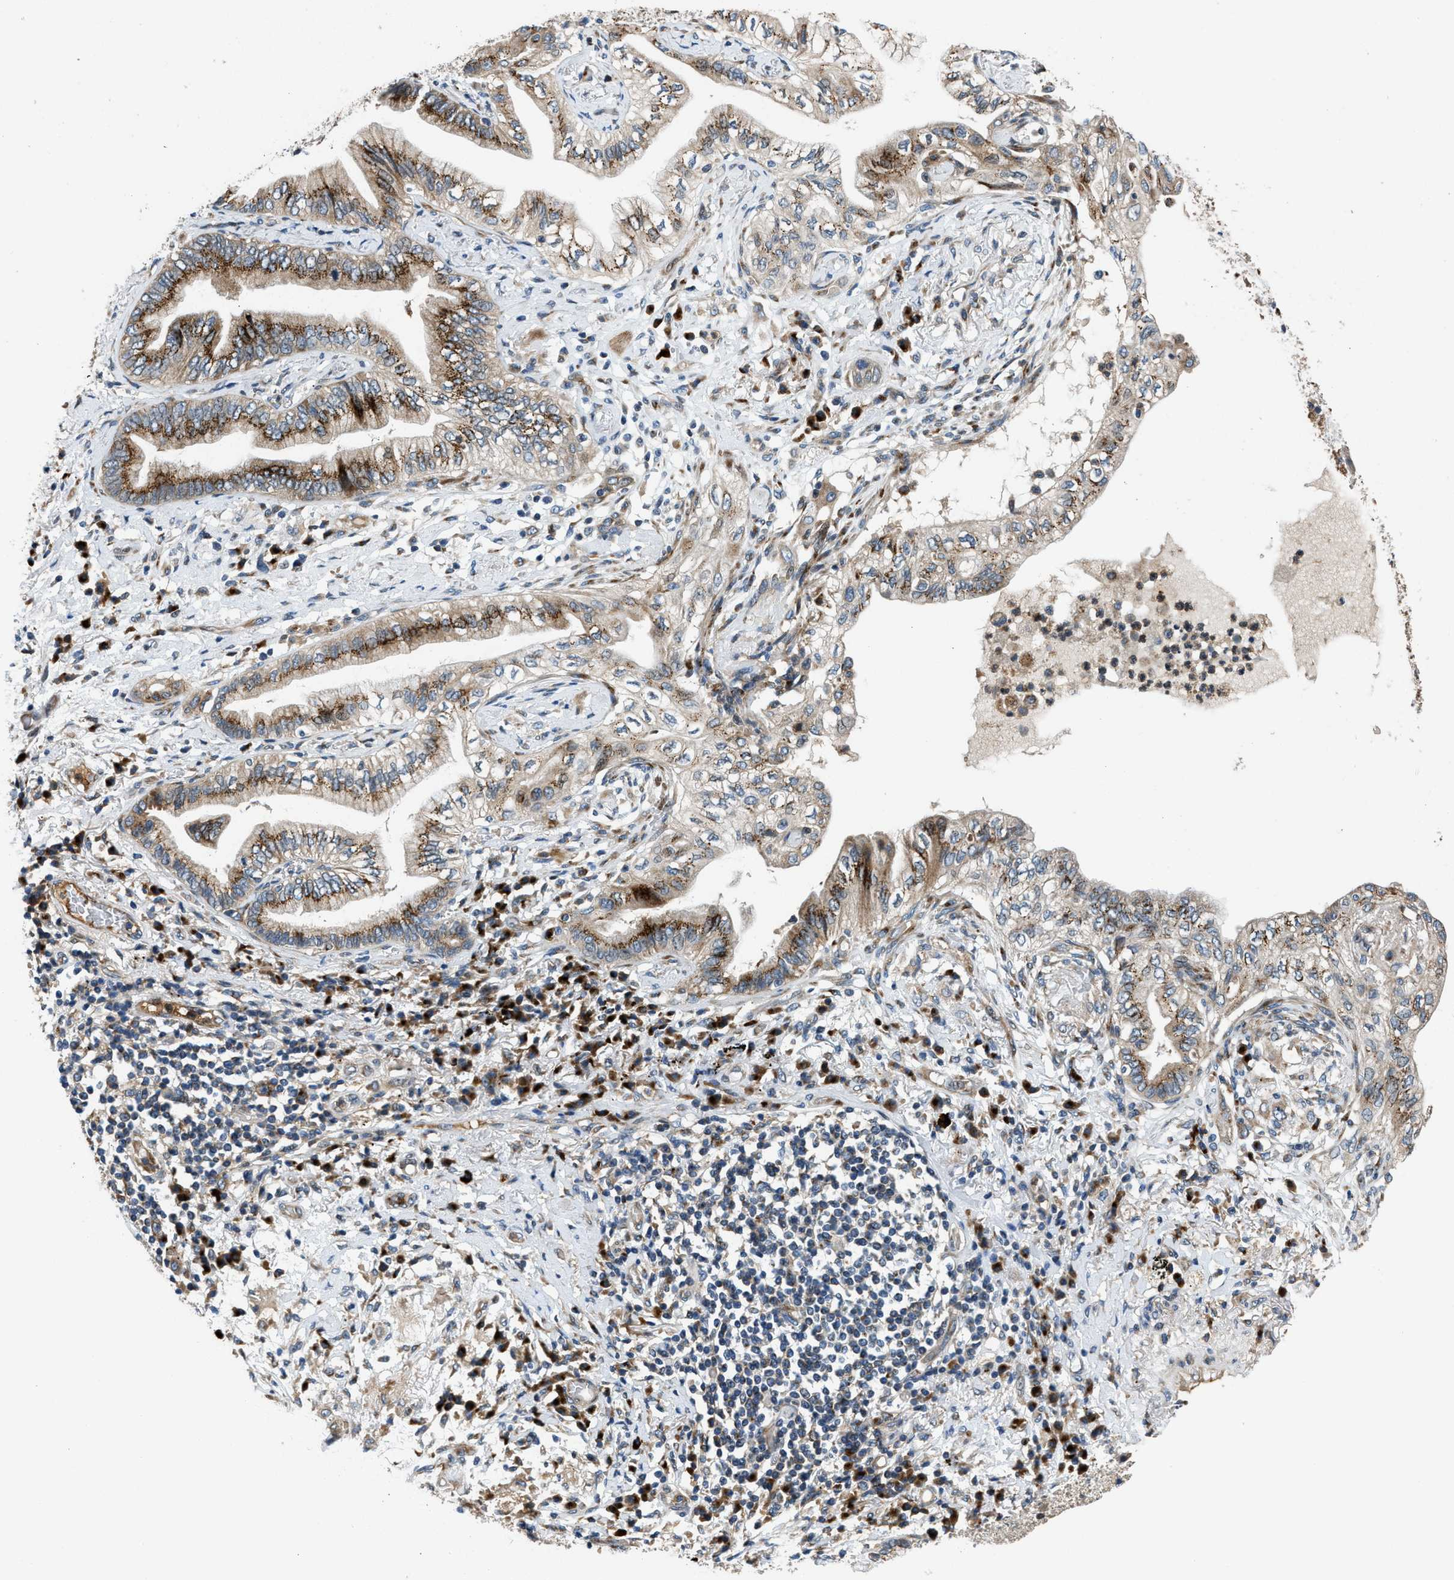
{"staining": {"intensity": "moderate", "quantity": ">75%", "location": "cytoplasmic/membranous"}, "tissue": "lung cancer", "cell_type": "Tumor cells", "image_type": "cancer", "snomed": [{"axis": "morphology", "description": "Normal tissue, NOS"}, {"axis": "morphology", "description": "Adenocarcinoma, NOS"}, {"axis": "topography", "description": "Bronchus"}, {"axis": "topography", "description": "Lung"}], "caption": "This is an image of IHC staining of lung adenocarcinoma, which shows moderate expression in the cytoplasmic/membranous of tumor cells.", "gene": "FUT8", "patient": {"sex": "female", "age": 70}}